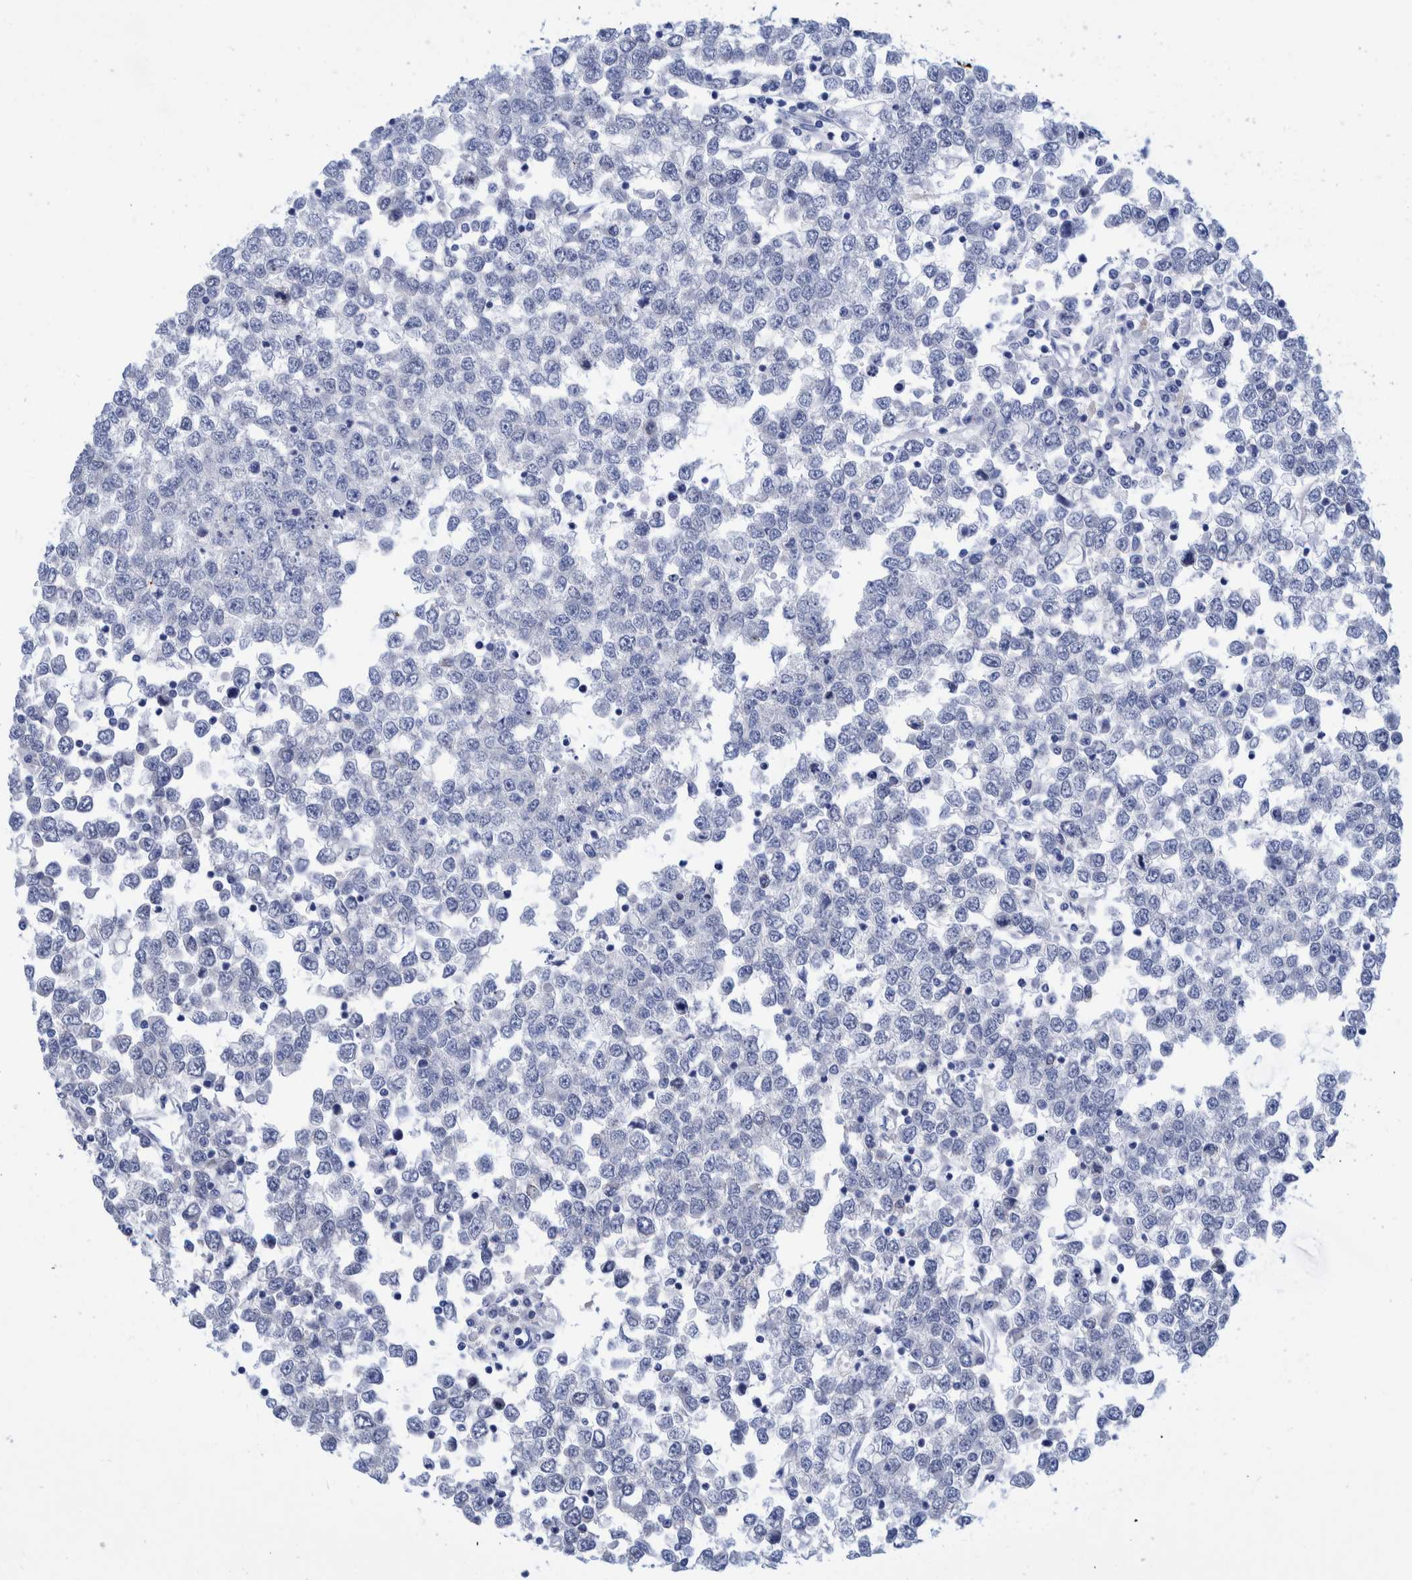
{"staining": {"intensity": "negative", "quantity": "none", "location": "none"}, "tissue": "testis cancer", "cell_type": "Tumor cells", "image_type": "cancer", "snomed": [{"axis": "morphology", "description": "Seminoma, NOS"}, {"axis": "topography", "description": "Testis"}], "caption": "An immunohistochemistry (IHC) image of testis cancer is shown. There is no staining in tumor cells of testis cancer.", "gene": "MKS1", "patient": {"sex": "male", "age": 65}}